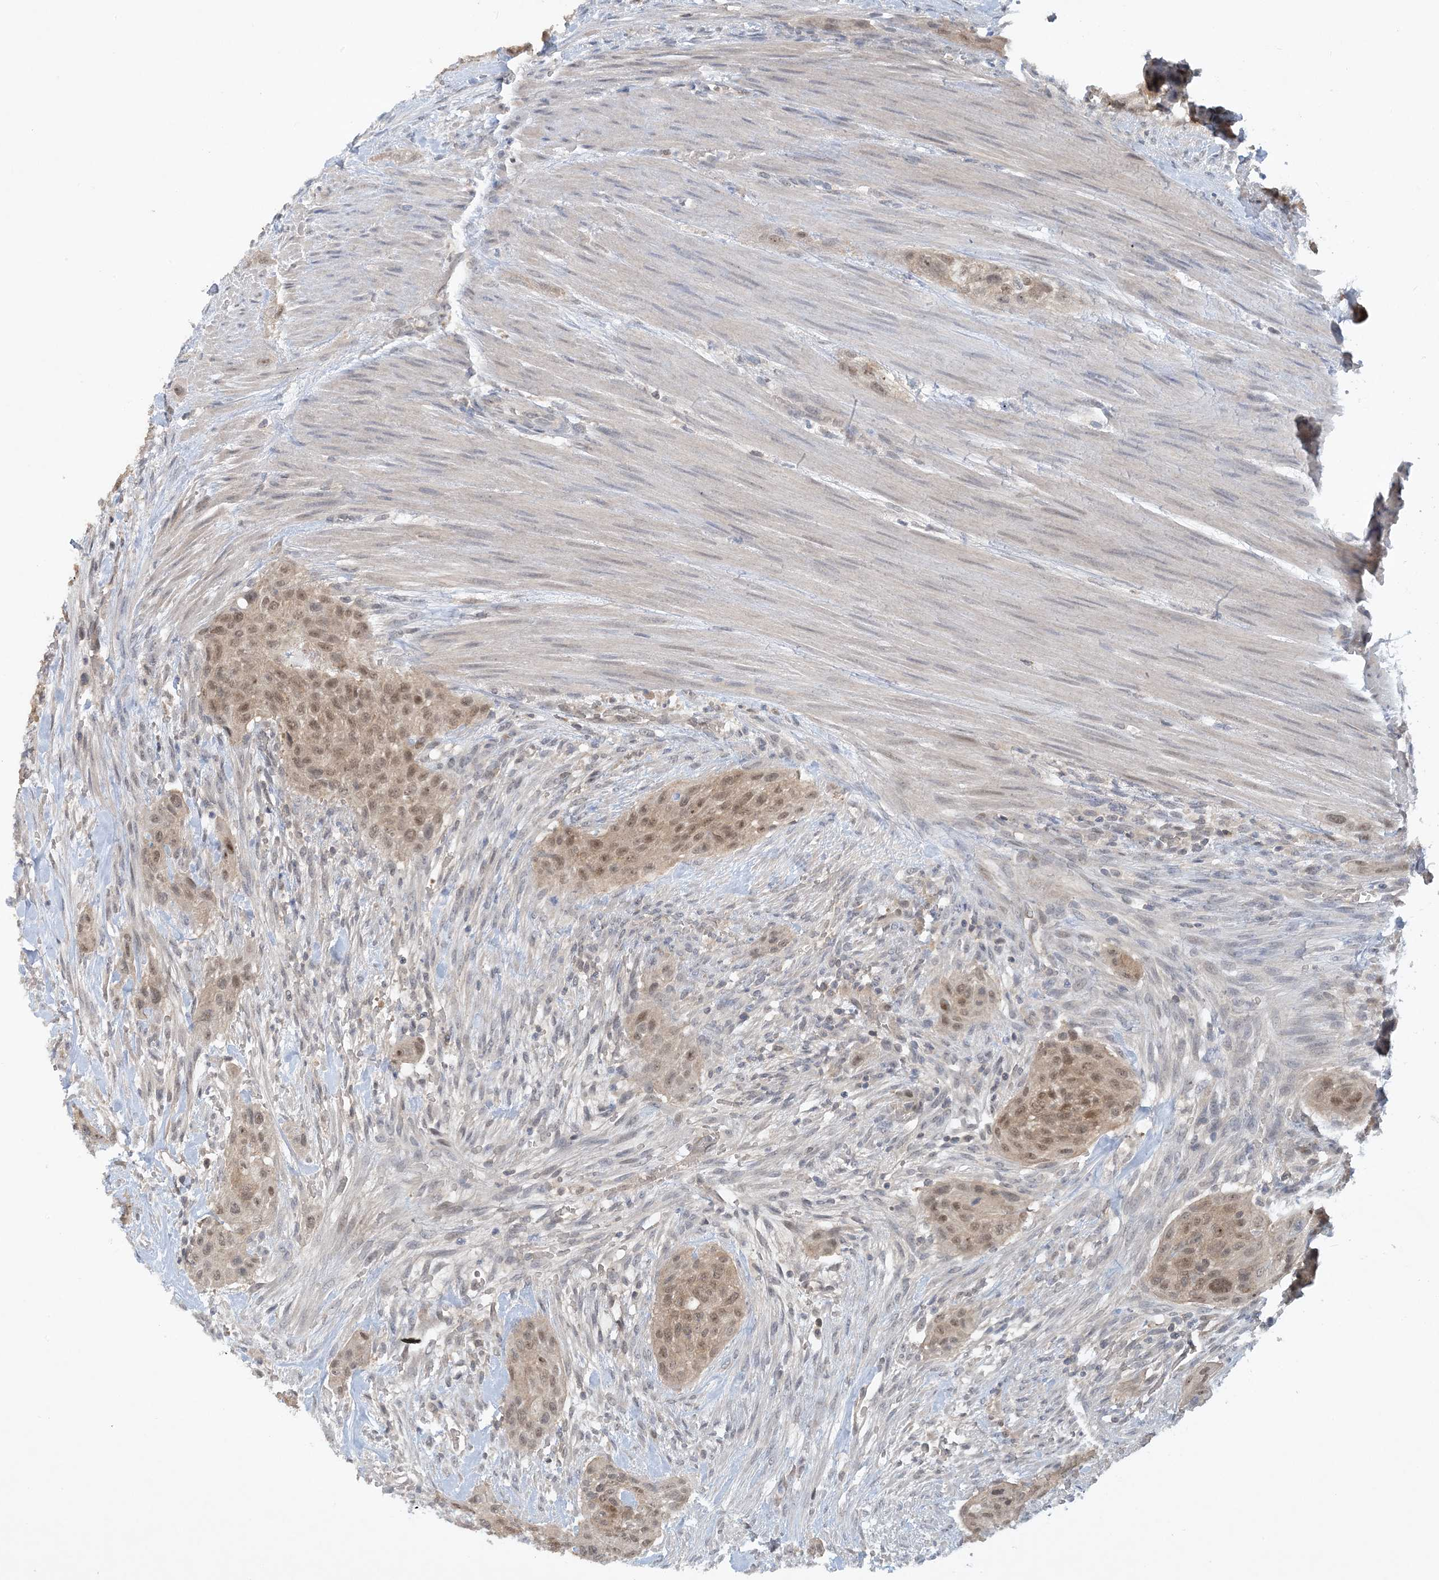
{"staining": {"intensity": "moderate", "quantity": ">75%", "location": "nuclear"}, "tissue": "urothelial cancer", "cell_type": "Tumor cells", "image_type": "cancer", "snomed": [{"axis": "morphology", "description": "Urothelial carcinoma, High grade"}, {"axis": "topography", "description": "Urinary bladder"}], "caption": "The image exhibits staining of urothelial cancer, revealing moderate nuclear protein positivity (brown color) within tumor cells.", "gene": "UBE2E1", "patient": {"sex": "male", "age": 35}}